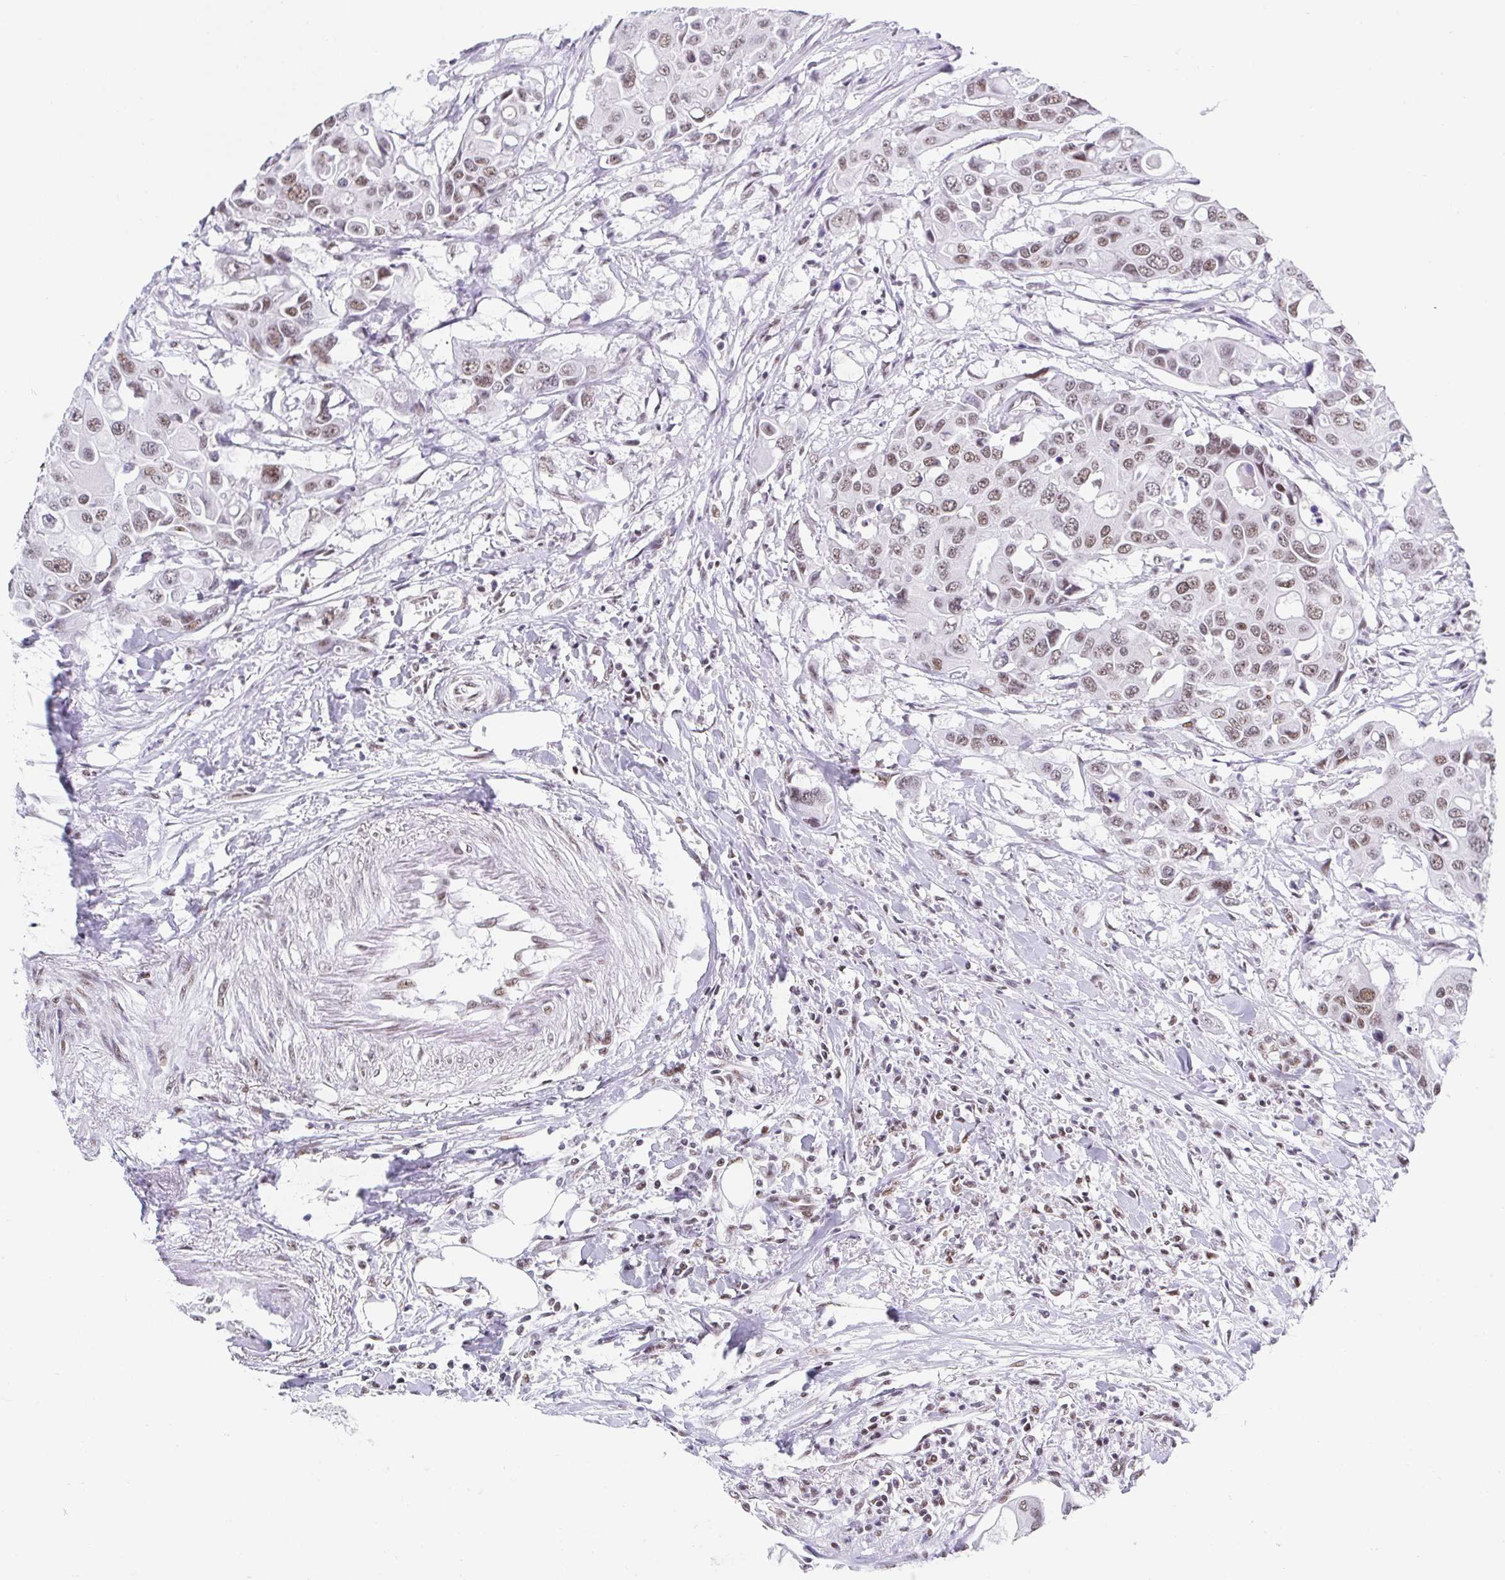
{"staining": {"intensity": "moderate", "quantity": ">75%", "location": "nuclear"}, "tissue": "colorectal cancer", "cell_type": "Tumor cells", "image_type": "cancer", "snomed": [{"axis": "morphology", "description": "Adenocarcinoma, NOS"}, {"axis": "topography", "description": "Colon"}], "caption": "Adenocarcinoma (colorectal) stained with DAB (3,3'-diaminobenzidine) immunohistochemistry (IHC) exhibits medium levels of moderate nuclear expression in approximately >75% of tumor cells.", "gene": "SLC7A10", "patient": {"sex": "male", "age": 77}}